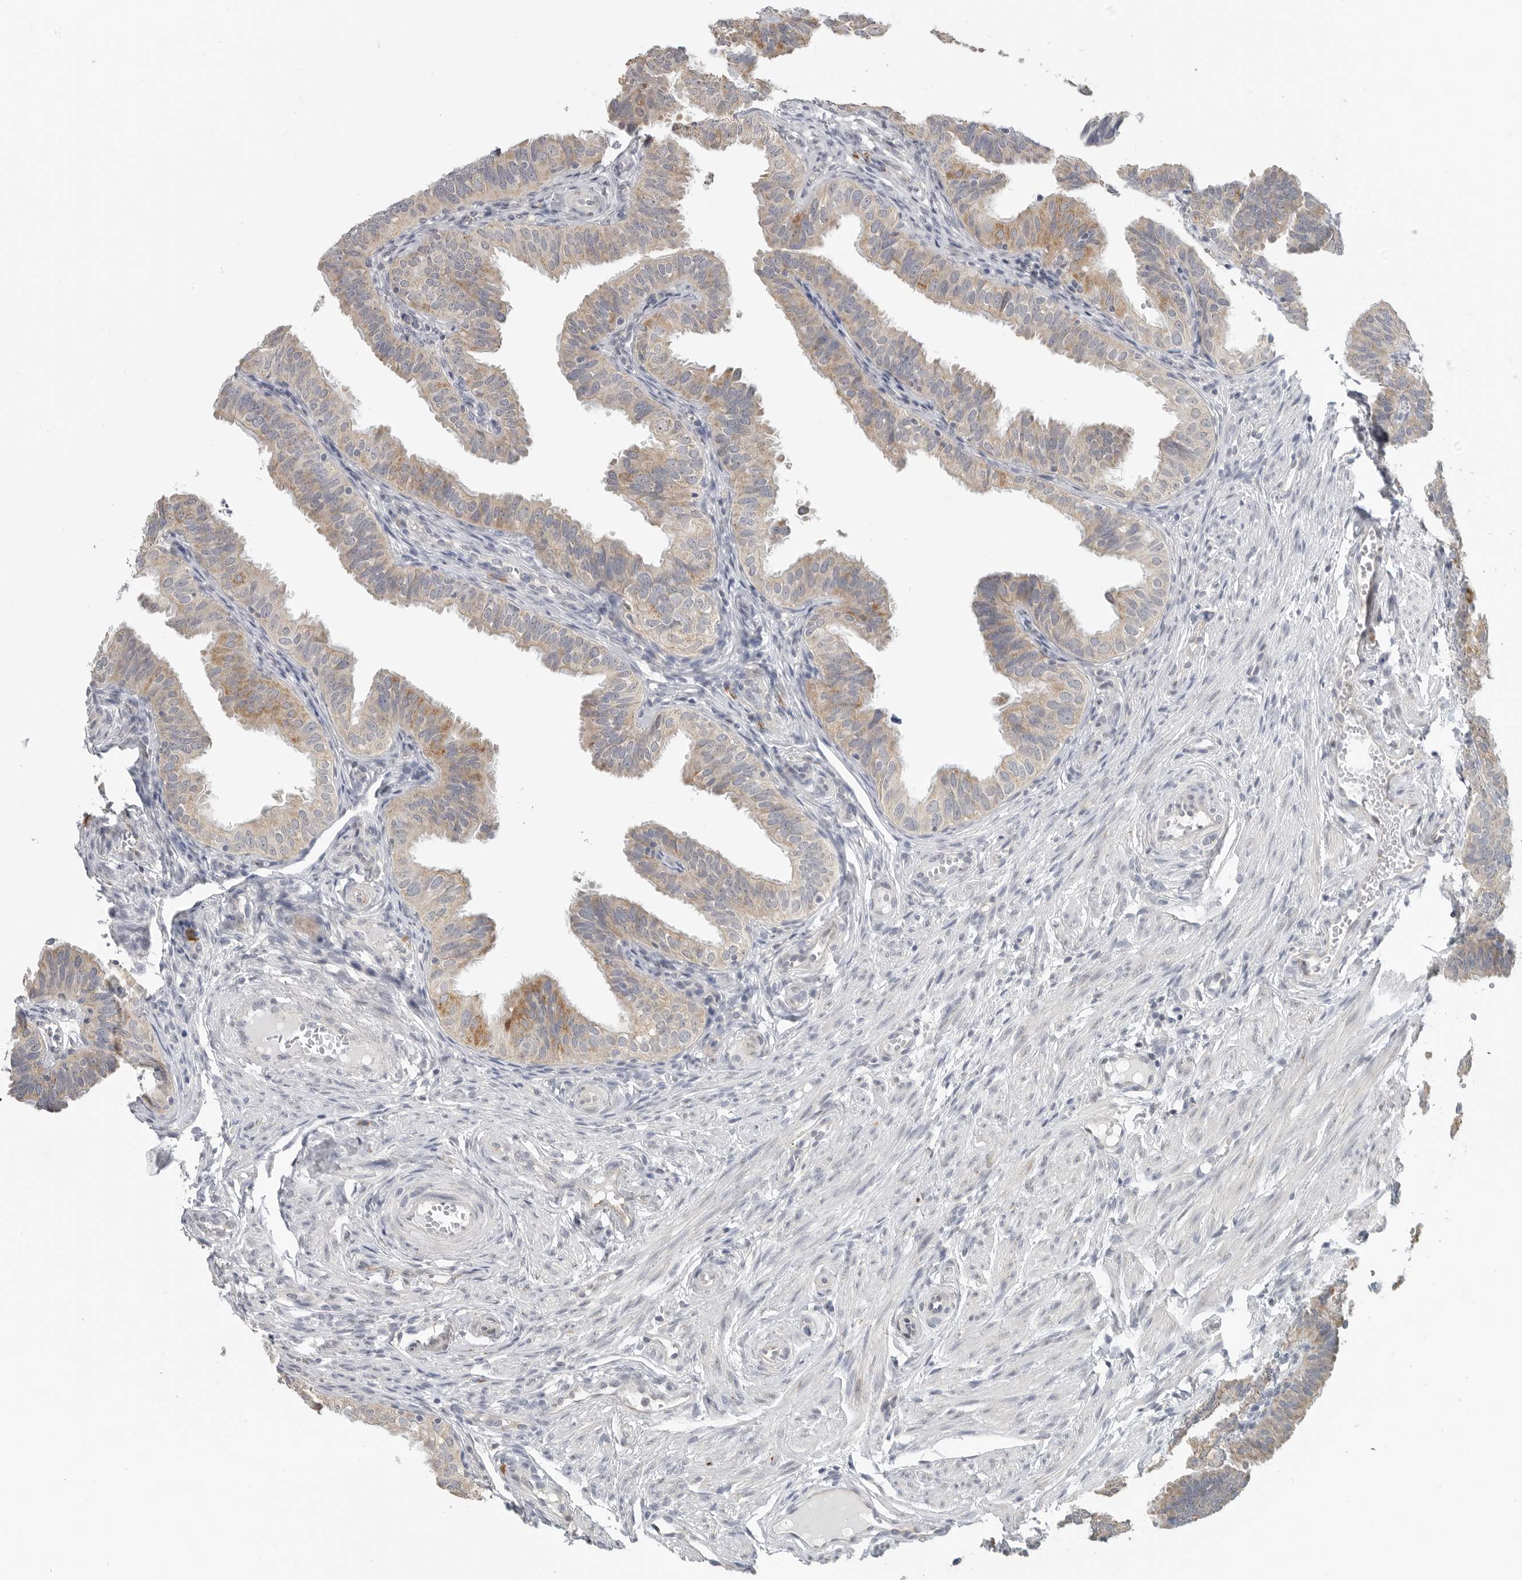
{"staining": {"intensity": "moderate", "quantity": "<25%", "location": "cytoplasmic/membranous"}, "tissue": "fallopian tube", "cell_type": "Glandular cells", "image_type": "normal", "snomed": [{"axis": "morphology", "description": "Normal tissue, NOS"}, {"axis": "topography", "description": "Fallopian tube"}], "caption": "A low amount of moderate cytoplasmic/membranous staining is appreciated in approximately <25% of glandular cells in benign fallopian tube. (Stains: DAB (3,3'-diaminobenzidine) in brown, nuclei in blue, Microscopy: brightfield microscopy at high magnification).", "gene": "IL12RB2", "patient": {"sex": "female", "age": 35}}